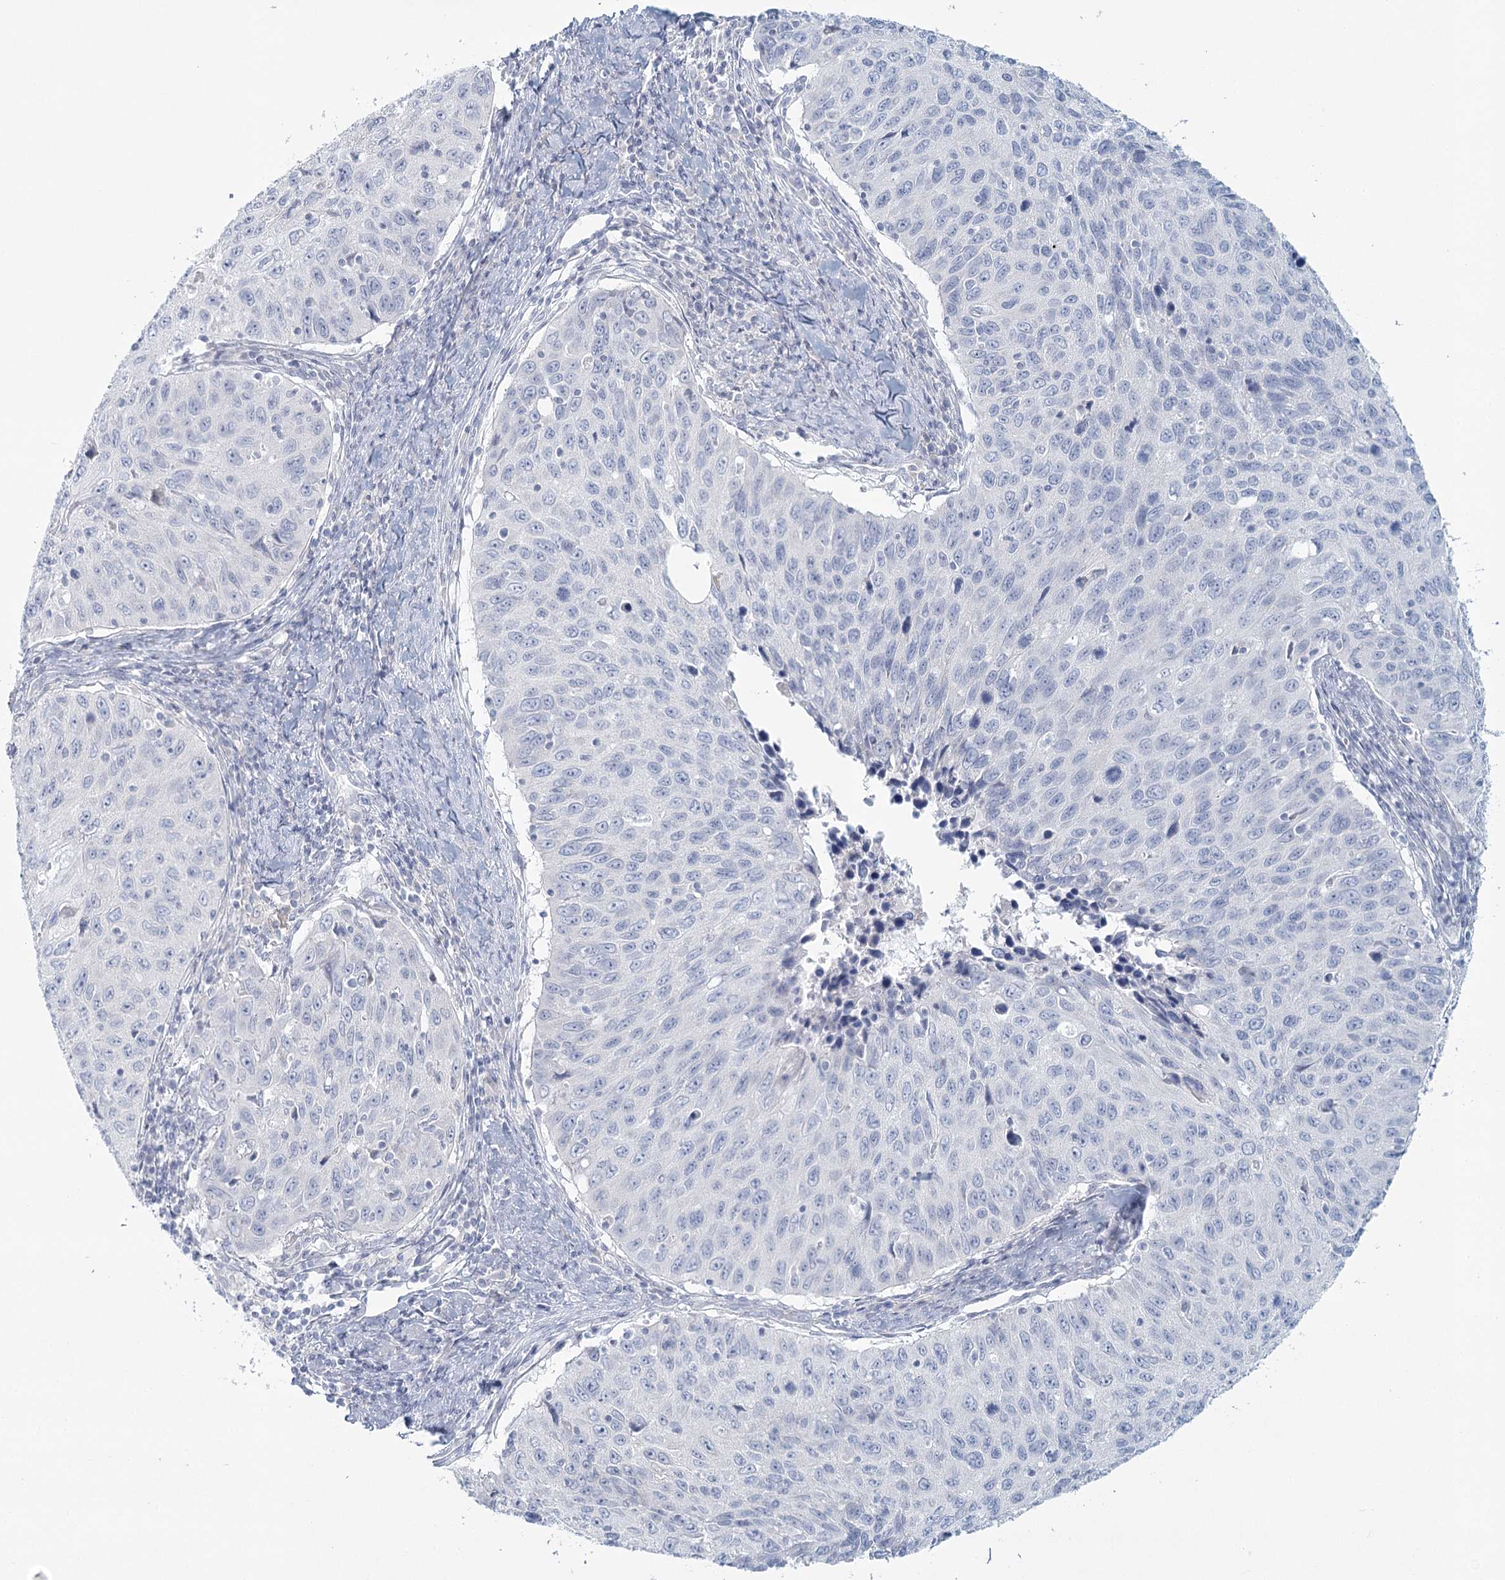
{"staining": {"intensity": "negative", "quantity": "none", "location": "none"}, "tissue": "cervical cancer", "cell_type": "Tumor cells", "image_type": "cancer", "snomed": [{"axis": "morphology", "description": "Squamous cell carcinoma, NOS"}, {"axis": "topography", "description": "Cervix"}], "caption": "Tumor cells show no significant protein expression in cervical squamous cell carcinoma.", "gene": "BPHL", "patient": {"sex": "female", "age": 53}}